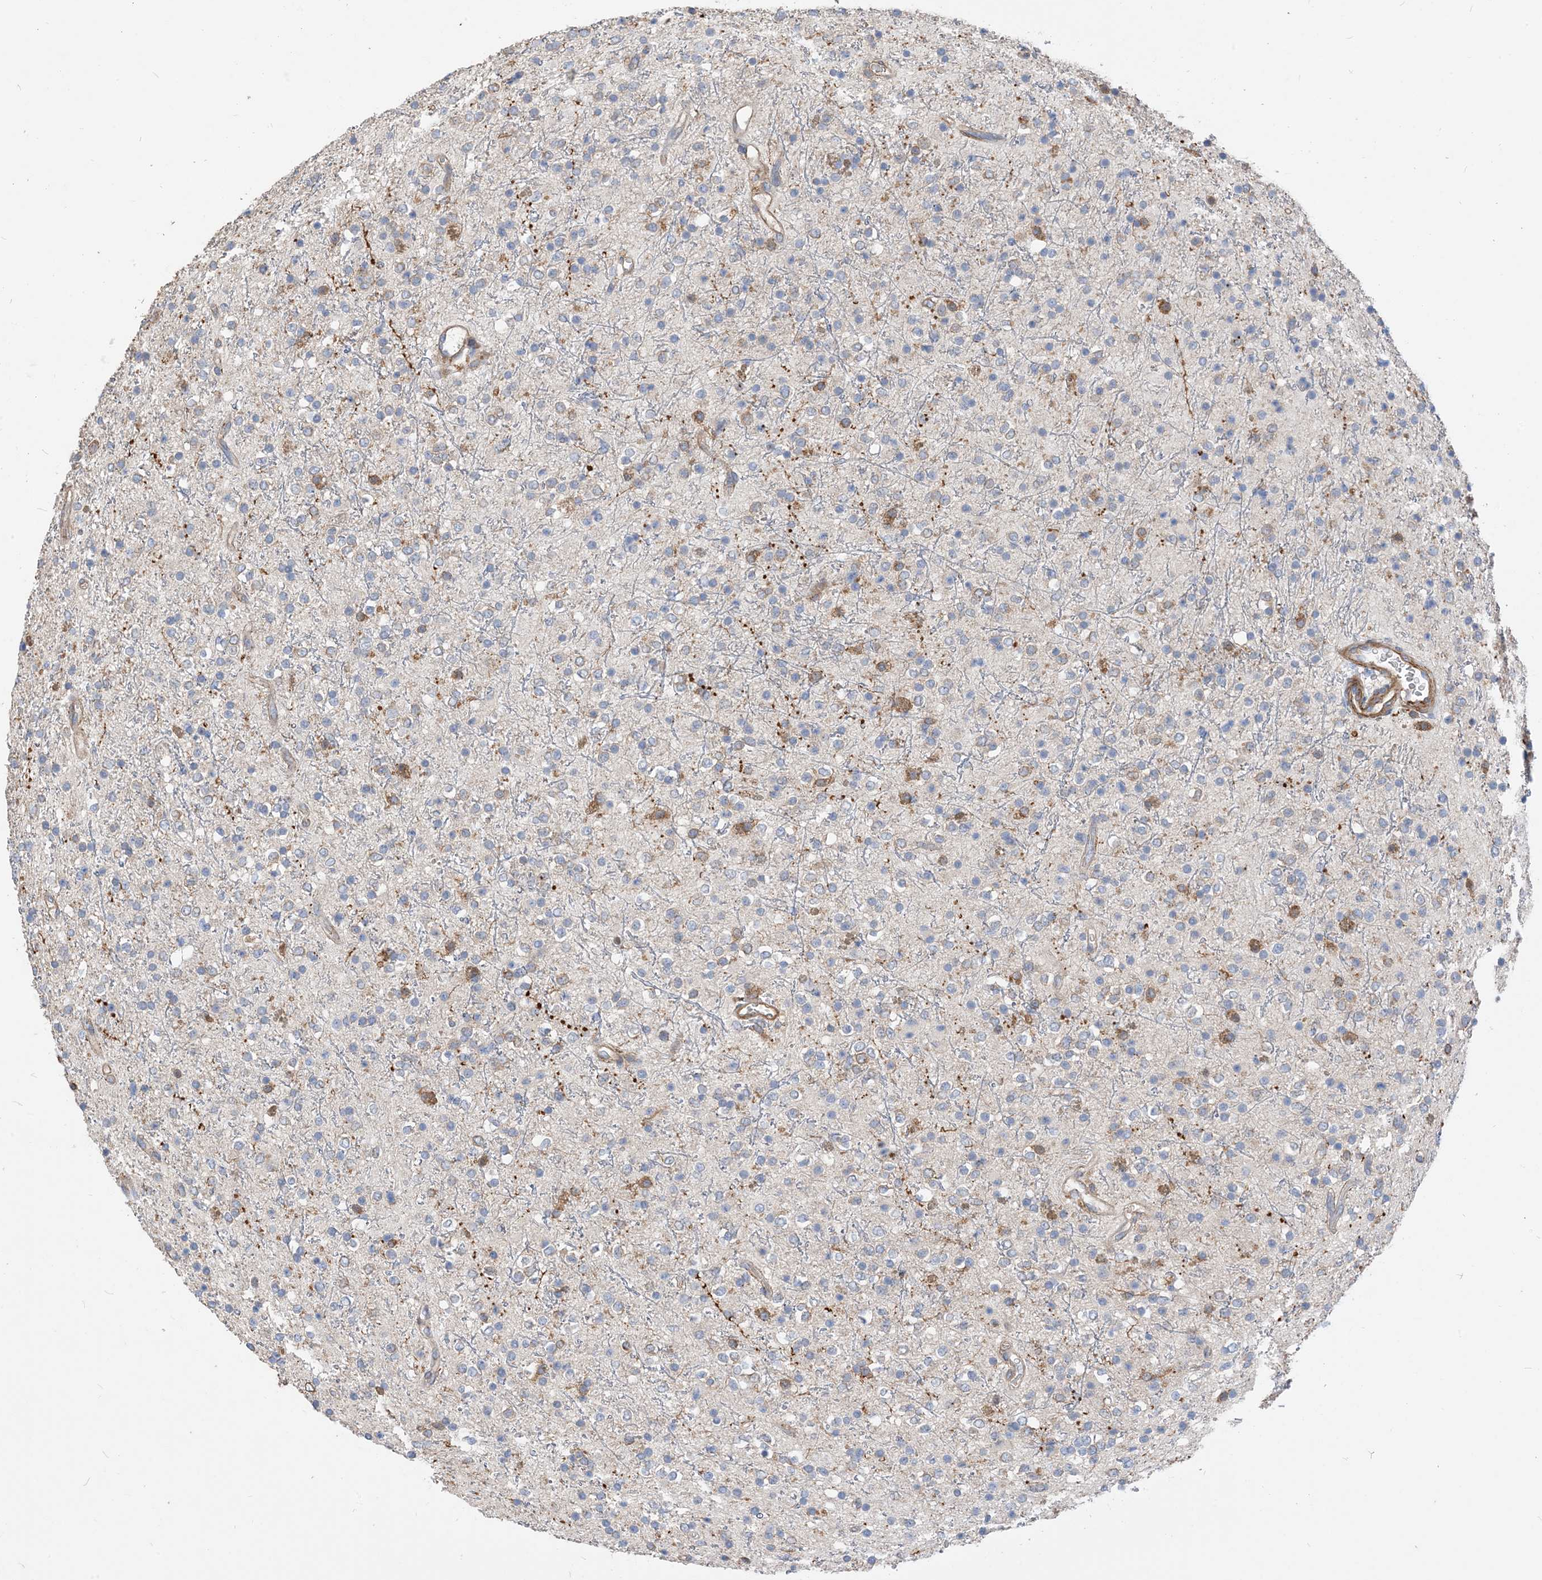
{"staining": {"intensity": "negative", "quantity": "none", "location": "none"}, "tissue": "glioma", "cell_type": "Tumor cells", "image_type": "cancer", "snomed": [{"axis": "morphology", "description": "Glioma, malignant, High grade"}, {"axis": "topography", "description": "Brain"}], "caption": "Tumor cells are negative for brown protein staining in glioma.", "gene": "PARVG", "patient": {"sex": "male", "age": 34}}